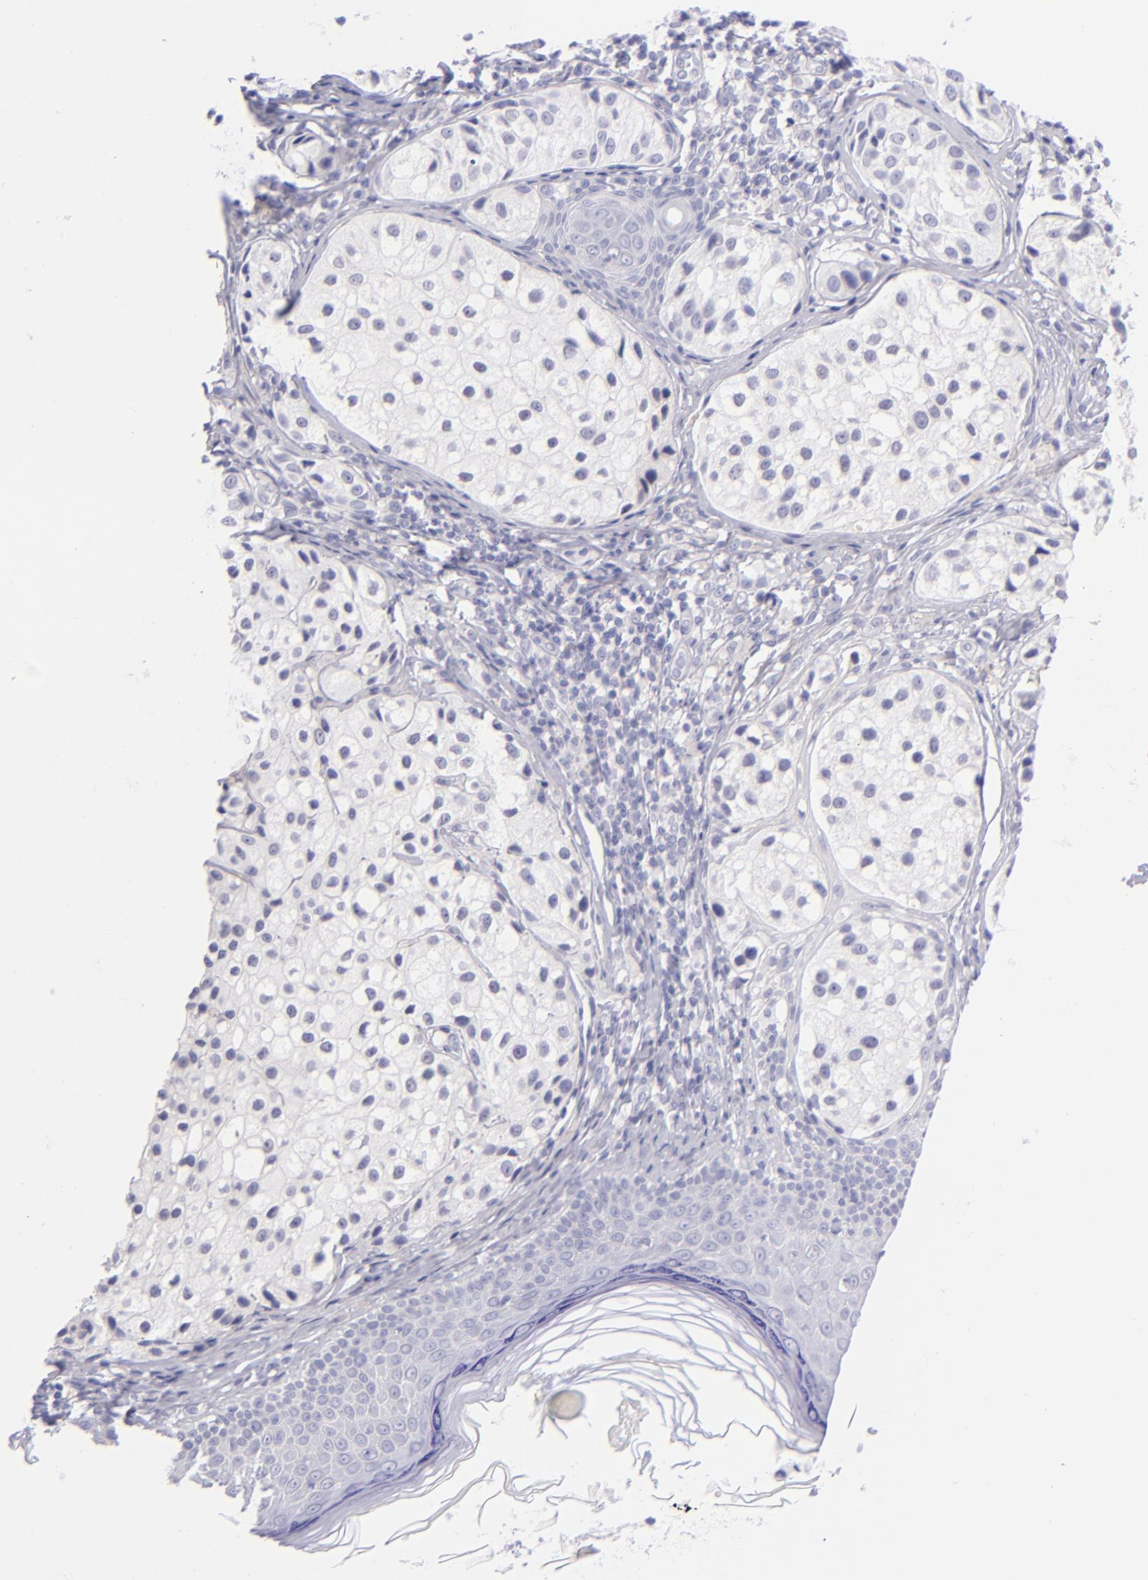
{"staining": {"intensity": "negative", "quantity": "none", "location": "none"}, "tissue": "melanoma", "cell_type": "Tumor cells", "image_type": "cancer", "snomed": [{"axis": "morphology", "description": "Malignant melanoma, NOS"}, {"axis": "topography", "description": "Skin"}], "caption": "High magnification brightfield microscopy of melanoma stained with DAB (3,3'-diaminobenzidine) (brown) and counterstained with hematoxylin (blue): tumor cells show no significant expression.", "gene": "CD72", "patient": {"sex": "male", "age": 23}}